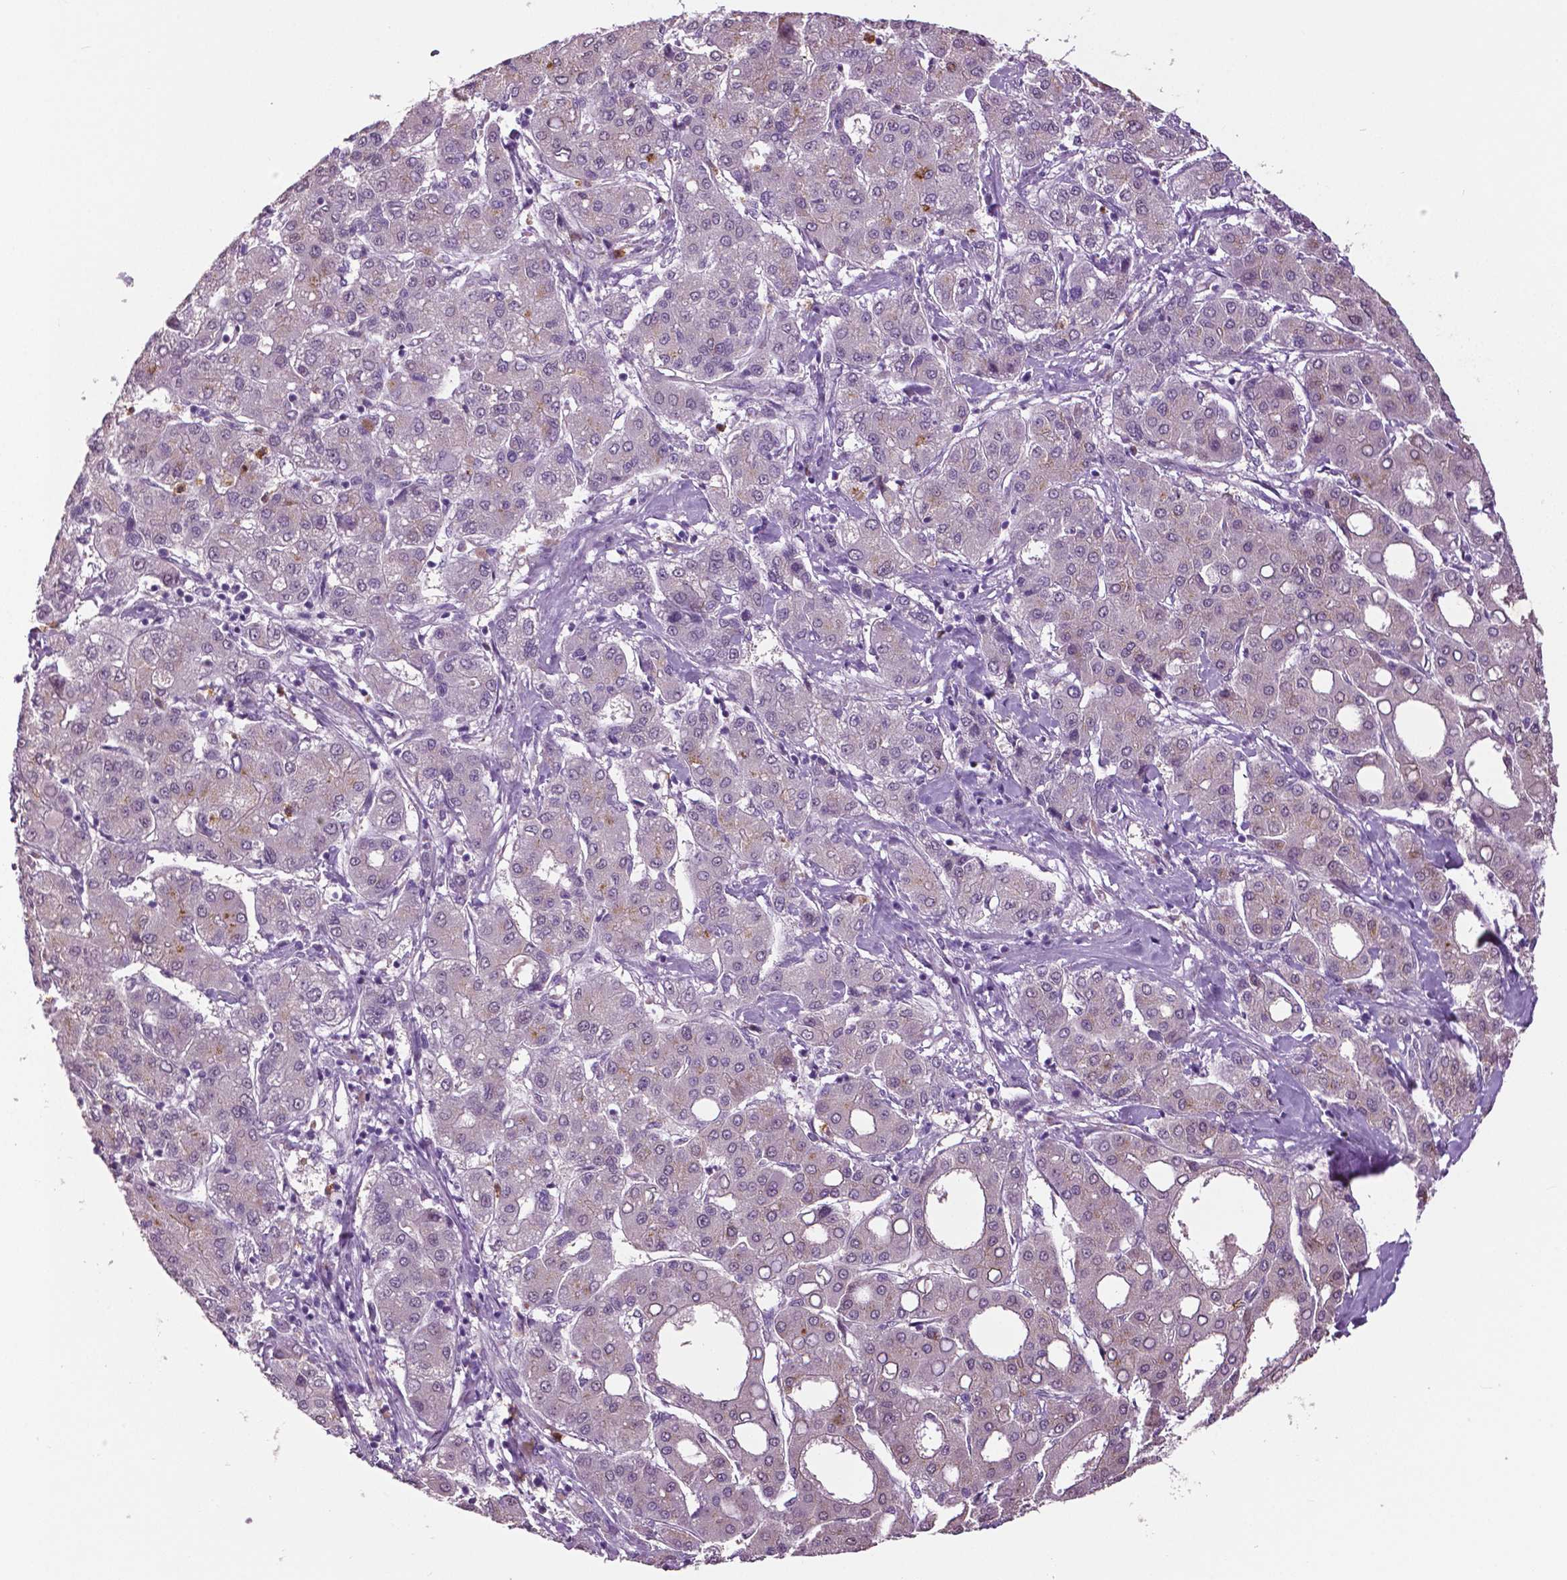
{"staining": {"intensity": "negative", "quantity": "none", "location": "none"}, "tissue": "liver cancer", "cell_type": "Tumor cells", "image_type": "cancer", "snomed": [{"axis": "morphology", "description": "Carcinoma, Hepatocellular, NOS"}, {"axis": "topography", "description": "Liver"}], "caption": "Immunohistochemical staining of liver cancer (hepatocellular carcinoma) displays no significant positivity in tumor cells. The staining is performed using DAB (3,3'-diaminobenzidine) brown chromogen with nuclei counter-stained in using hematoxylin.", "gene": "PTPN5", "patient": {"sex": "male", "age": 65}}